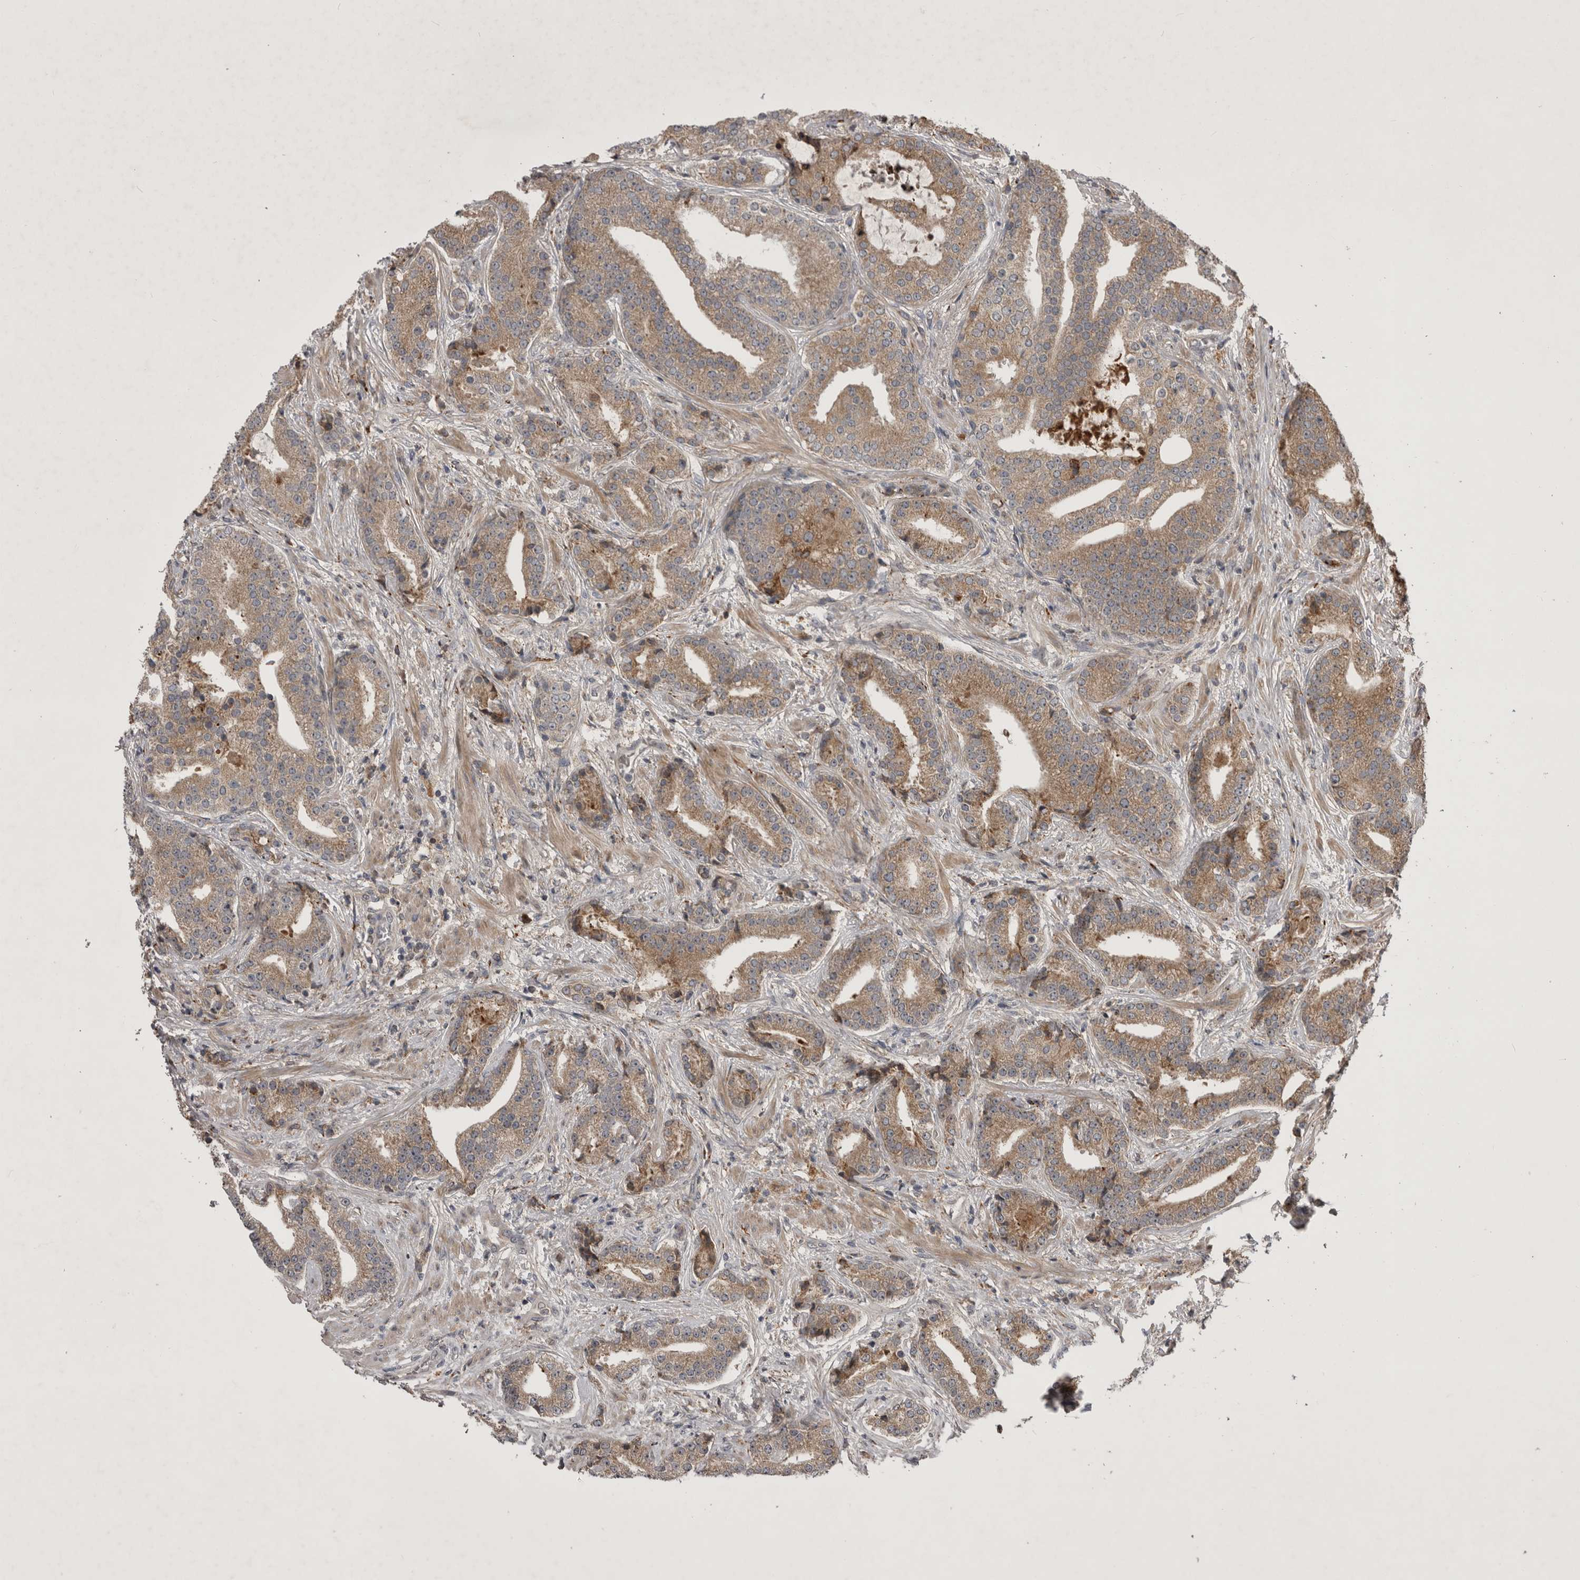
{"staining": {"intensity": "moderate", "quantity": ">75%", "location": "cytoplasmic/membranous"}, "tissue": "prostate cancer", "cell_type": "Tumor cells", "image_type": "cancer", "snomed": [{"axis": "morphology", "description": "Adenocarcinoma, Low grade"}, {"axis": "topography", "description": "Prostate"}], "caption": "IHC image of human prostate cancer (adenocarcinoma (low-grade)) stained for a protein (brown), which demonstrates medium levels of moderate cytoplasmic/membranous expression in about >75% of tumor cells.", "gene": "RAB3GAP2", "patient": {"sex": "male", "age": 67}}